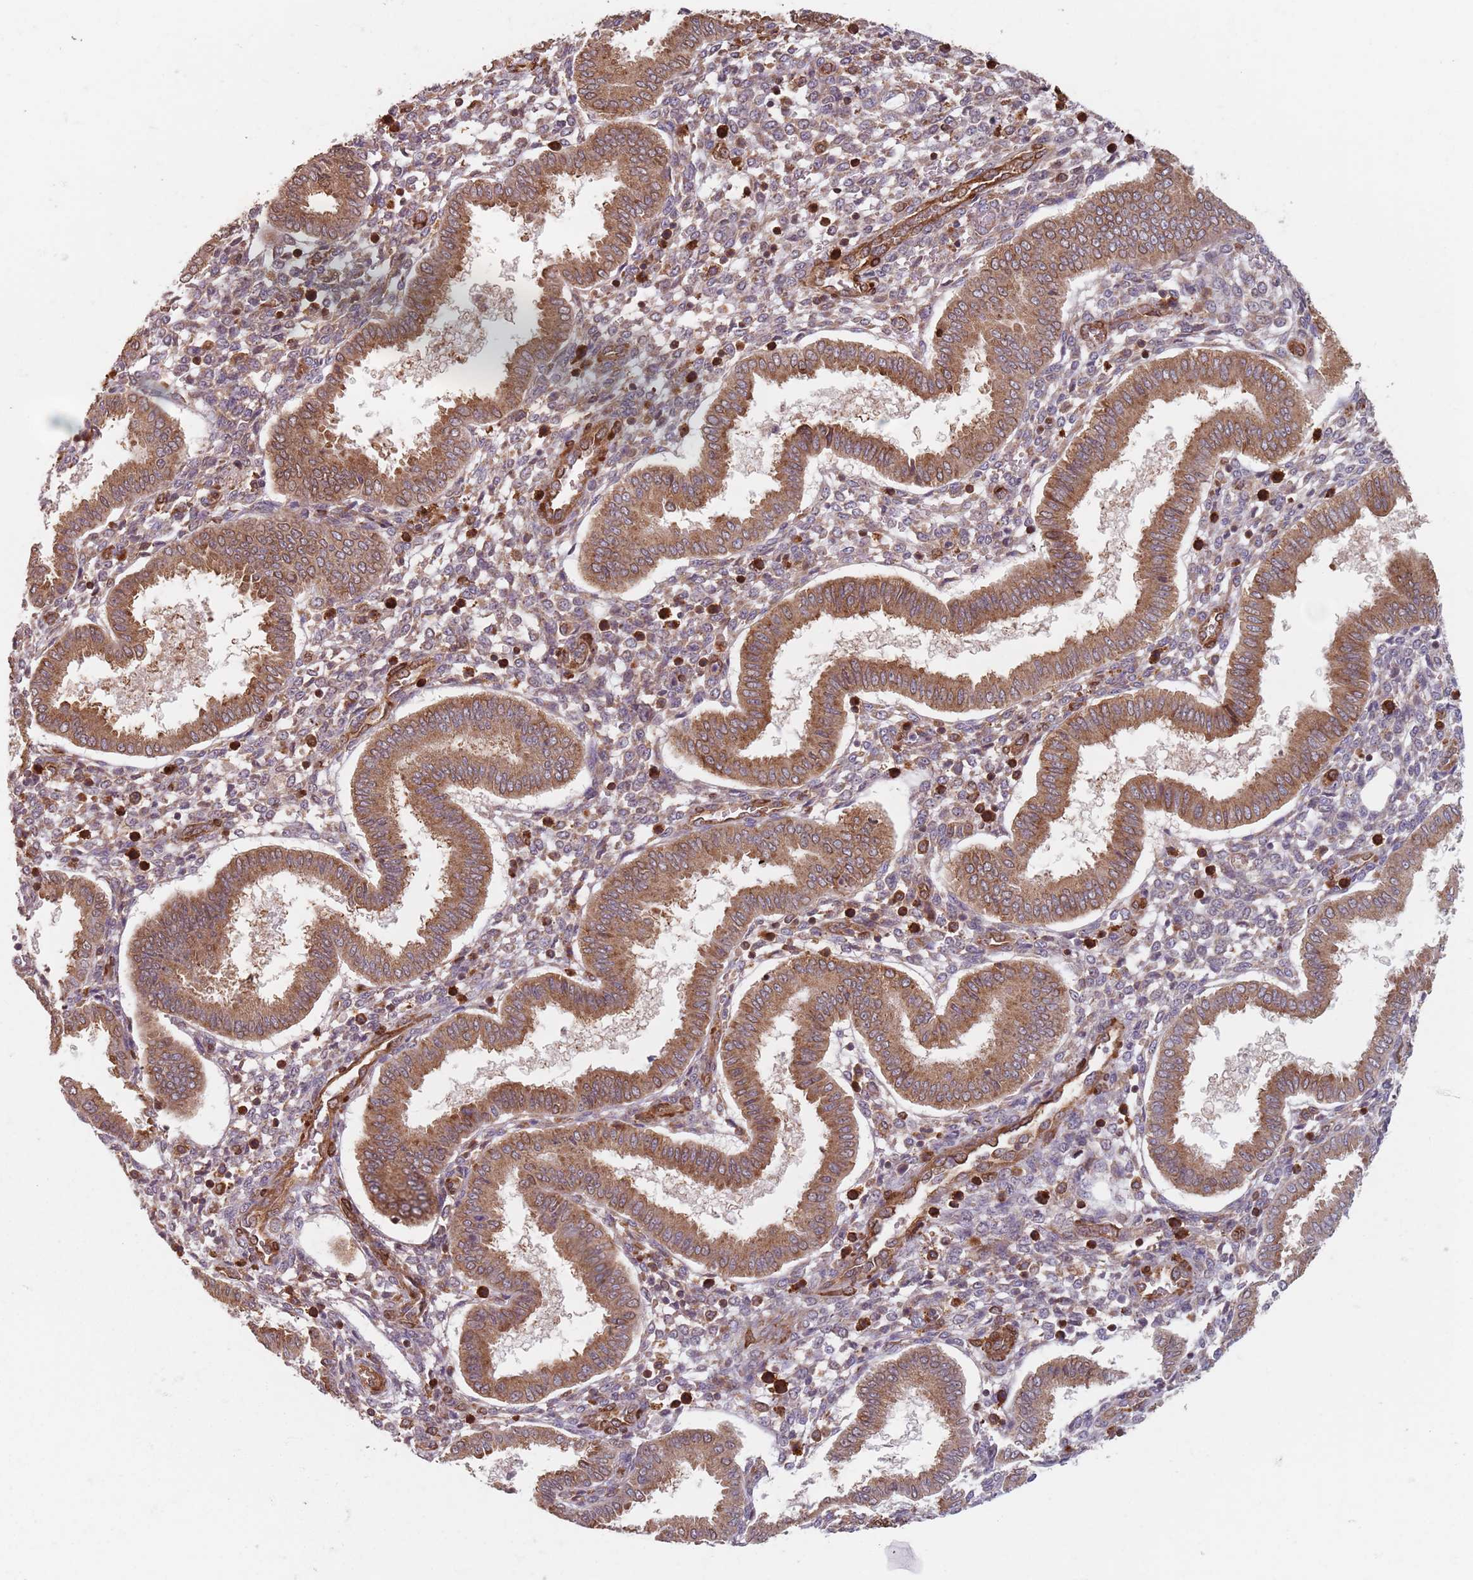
{"staining": {"intensity": "moderate", "quantity": "25%-75%", "location": "cytoplasmic/membranous"}, "tissue": "endometrium", "cell_type": "Cells in endometrial stroma", "image_type": "normal", "snomed": [{"axis": "morphology", "description": "Normal tissue, NOS"}, {"axis": "topography", "description": "Endometrium"}], "caption": "A medium amount of moderate cytoplasmic/membranous staining is present in about 25%-75% of cells in endometrial stroma in unremarkable endometrium. The staining is performed using DAB brown chromogen to label protein expression. The nuclei are counter-stained blue using hematoxylin.", "gene": "NOTCH3", "patient": {"sex": "female", "age": 24}}